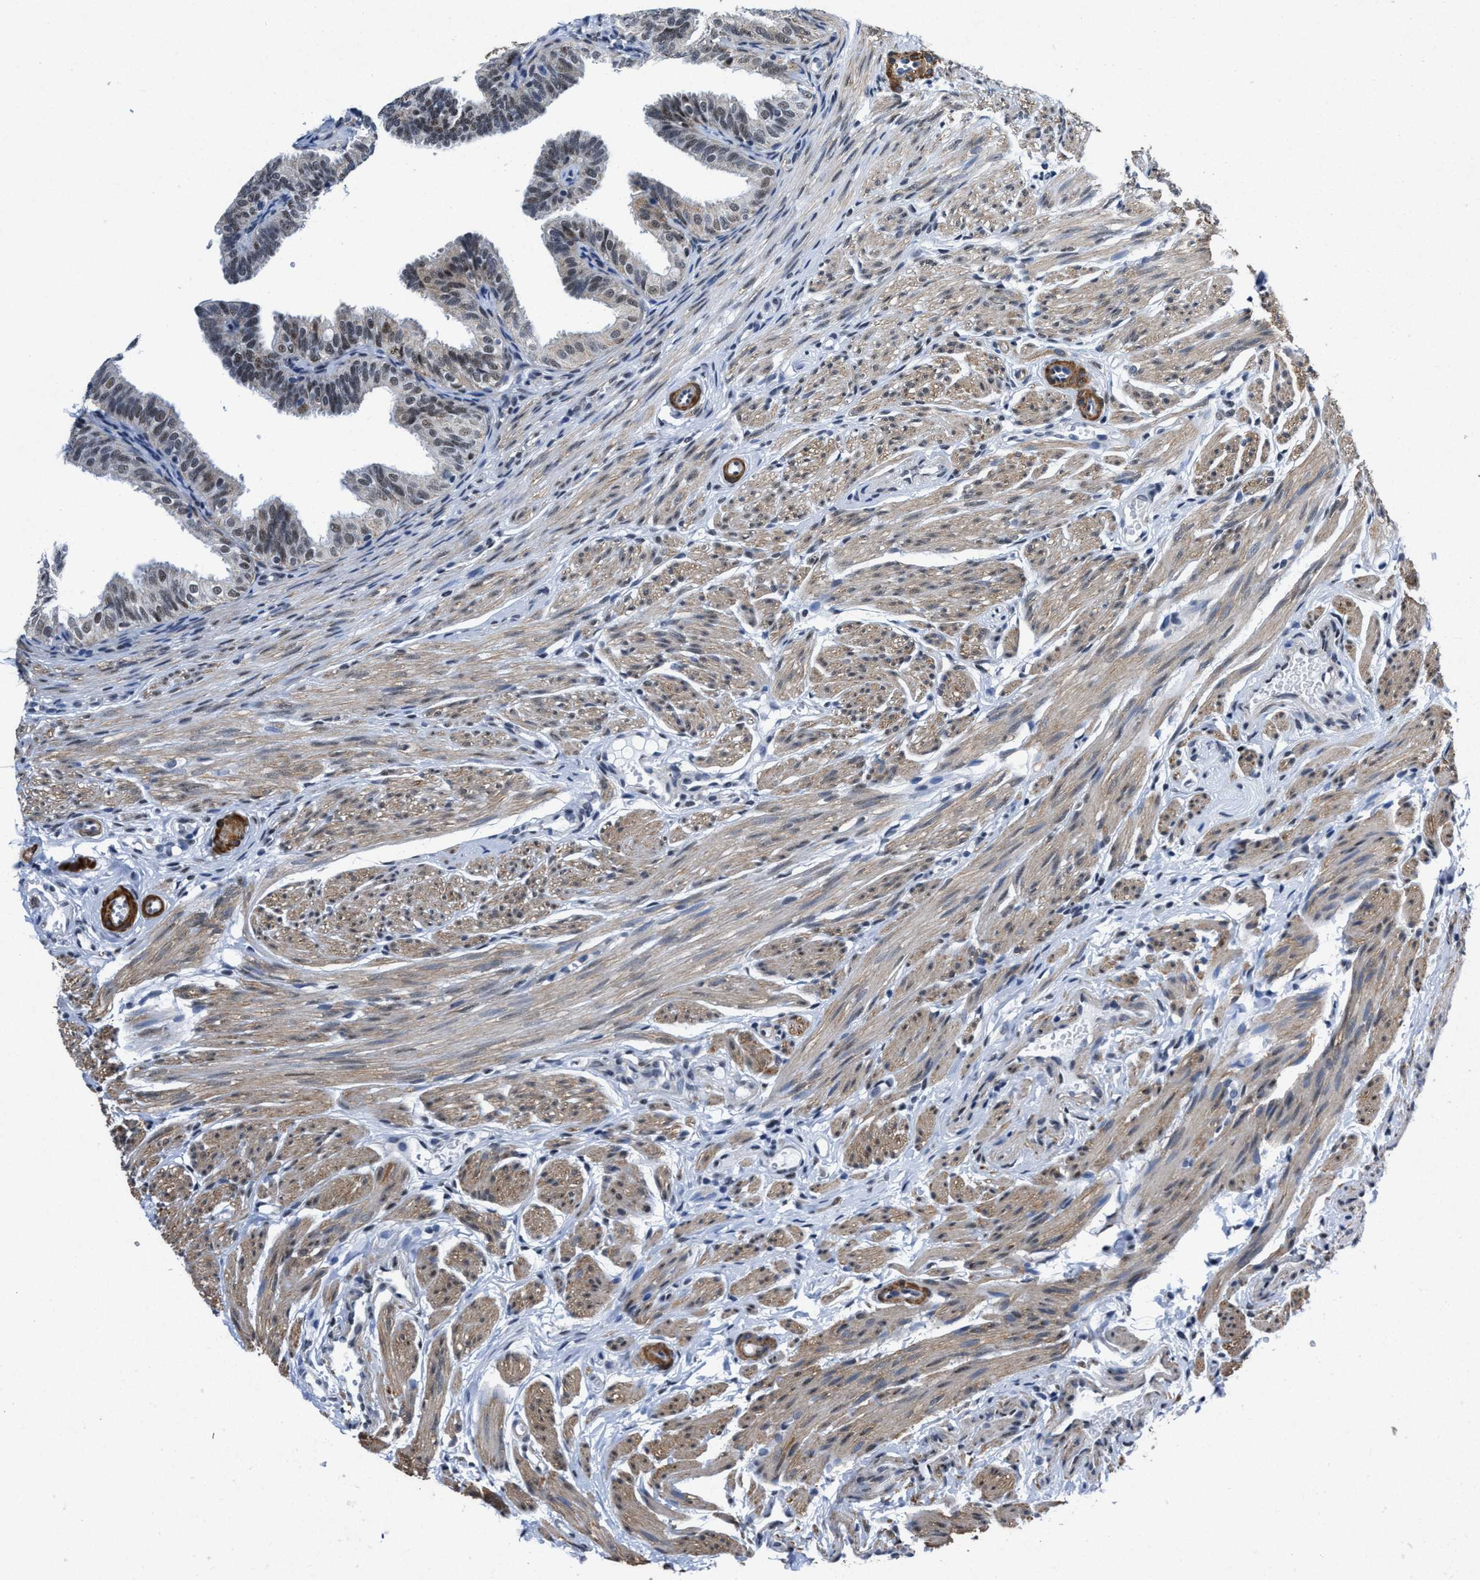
{"staining": {"intensity": "weak", "quantity": "<25%", "location": "nuclear"}, "tissue": "fallopian tube", "cell_type": "Glandular cells", "image_type": "normal", "snomed": [{"axis": "morphology", "description": "Normal tissue, NOS"}, {"axis": "topography", "description": "Fallopian tube"}], "caption": "This is a photomicrograph of immunohistochemistry (IHC) staining of benign fallopian tube, which shows no staining in glandular cells. (DAB IHC visualized using brightfield microscopy, high magnification).", "gene": "ID3", "patient": {"sex": "female", "age": 35}}